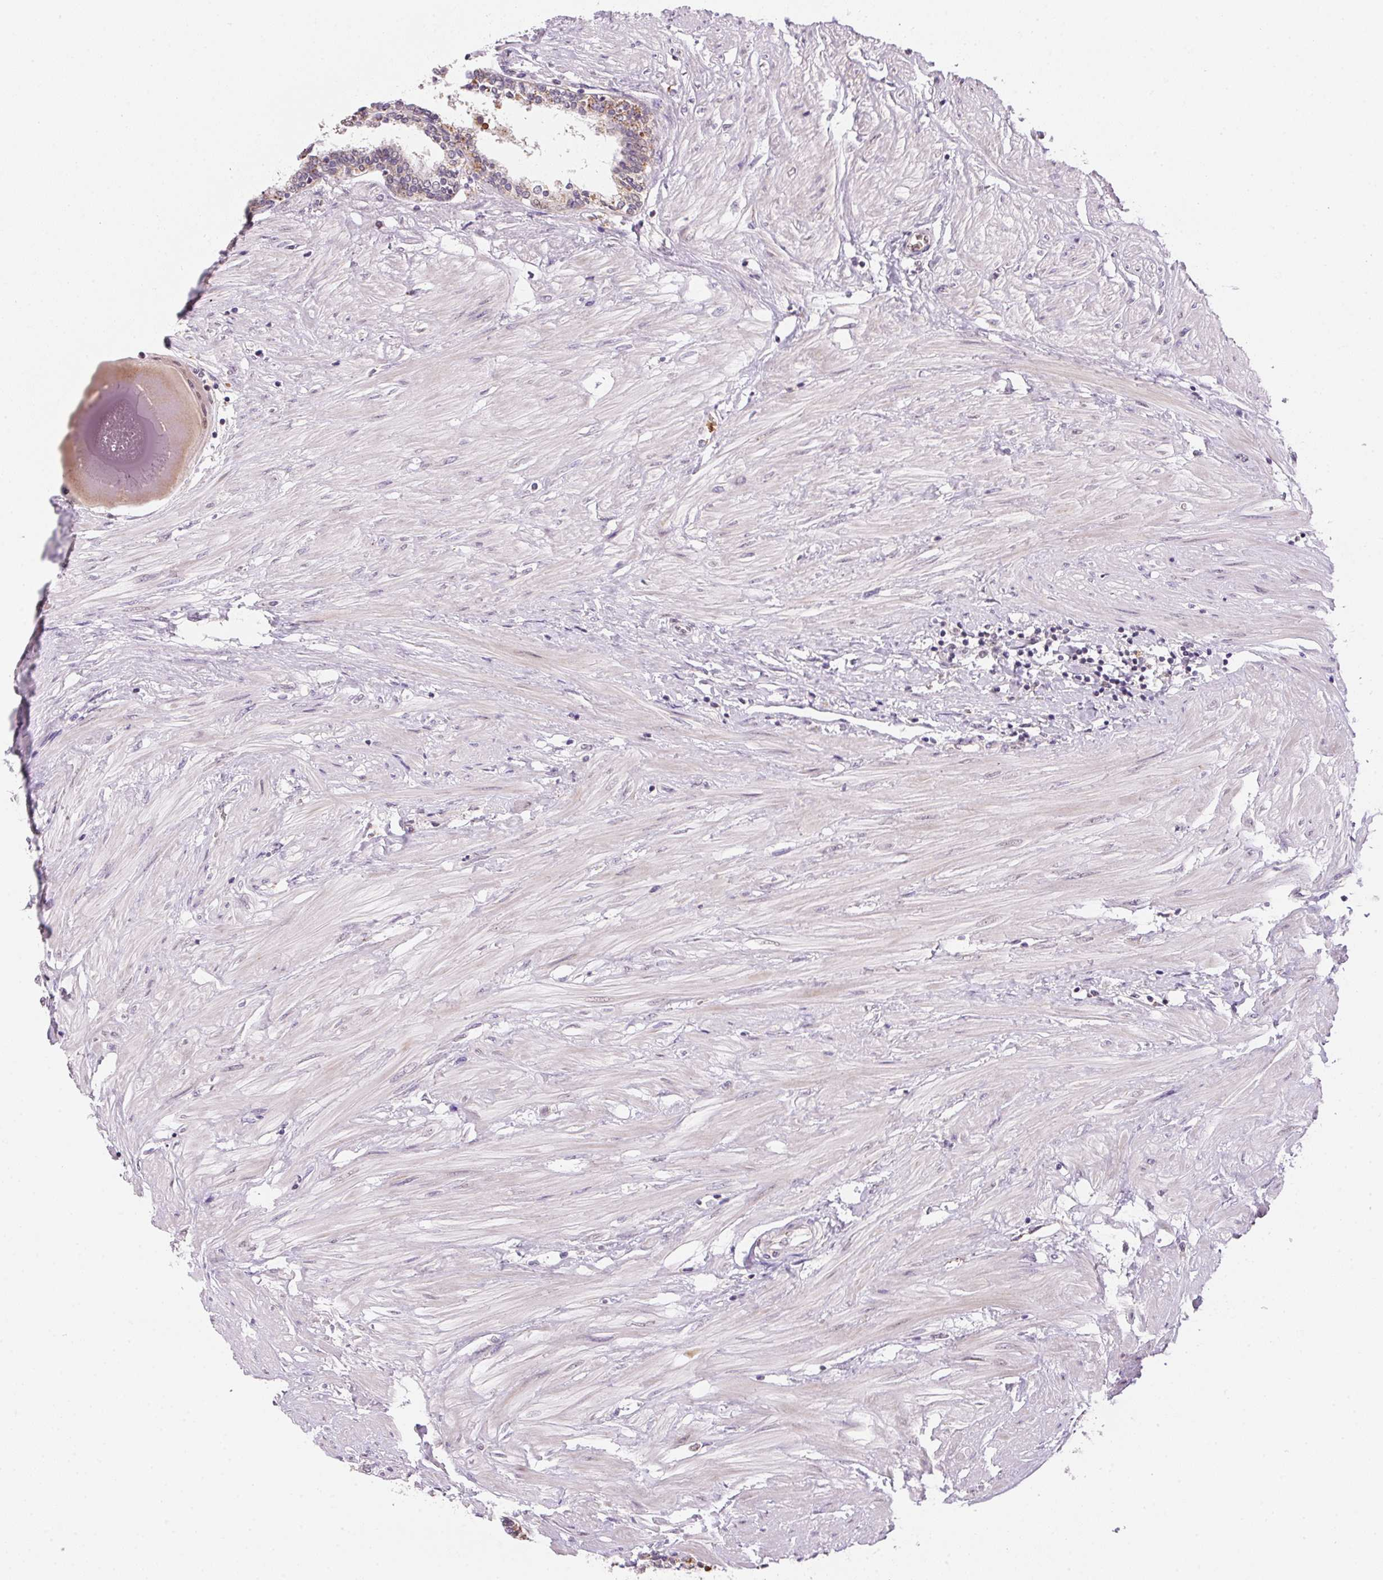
{"staining": {"intensity": "moderate", "quantity": "<25%", "location": "cytoplasmic/membranous"}, "tissue": "prostate", "cell_type": "Glandular cells", "image_type": "normal", "snomed": [{"axis": "morphology", "description": "Normal tissue, NOS"}, {"axis": "topography", "description": "Prostate"}], "caption": "Prostate stained with immunohistochemistry (IHC) displays moderate cytoplasmic/membranous staining in about <25% of glandular cells.", "gene": "METTL13", "patient": {"sex": "male", "age": 55}}